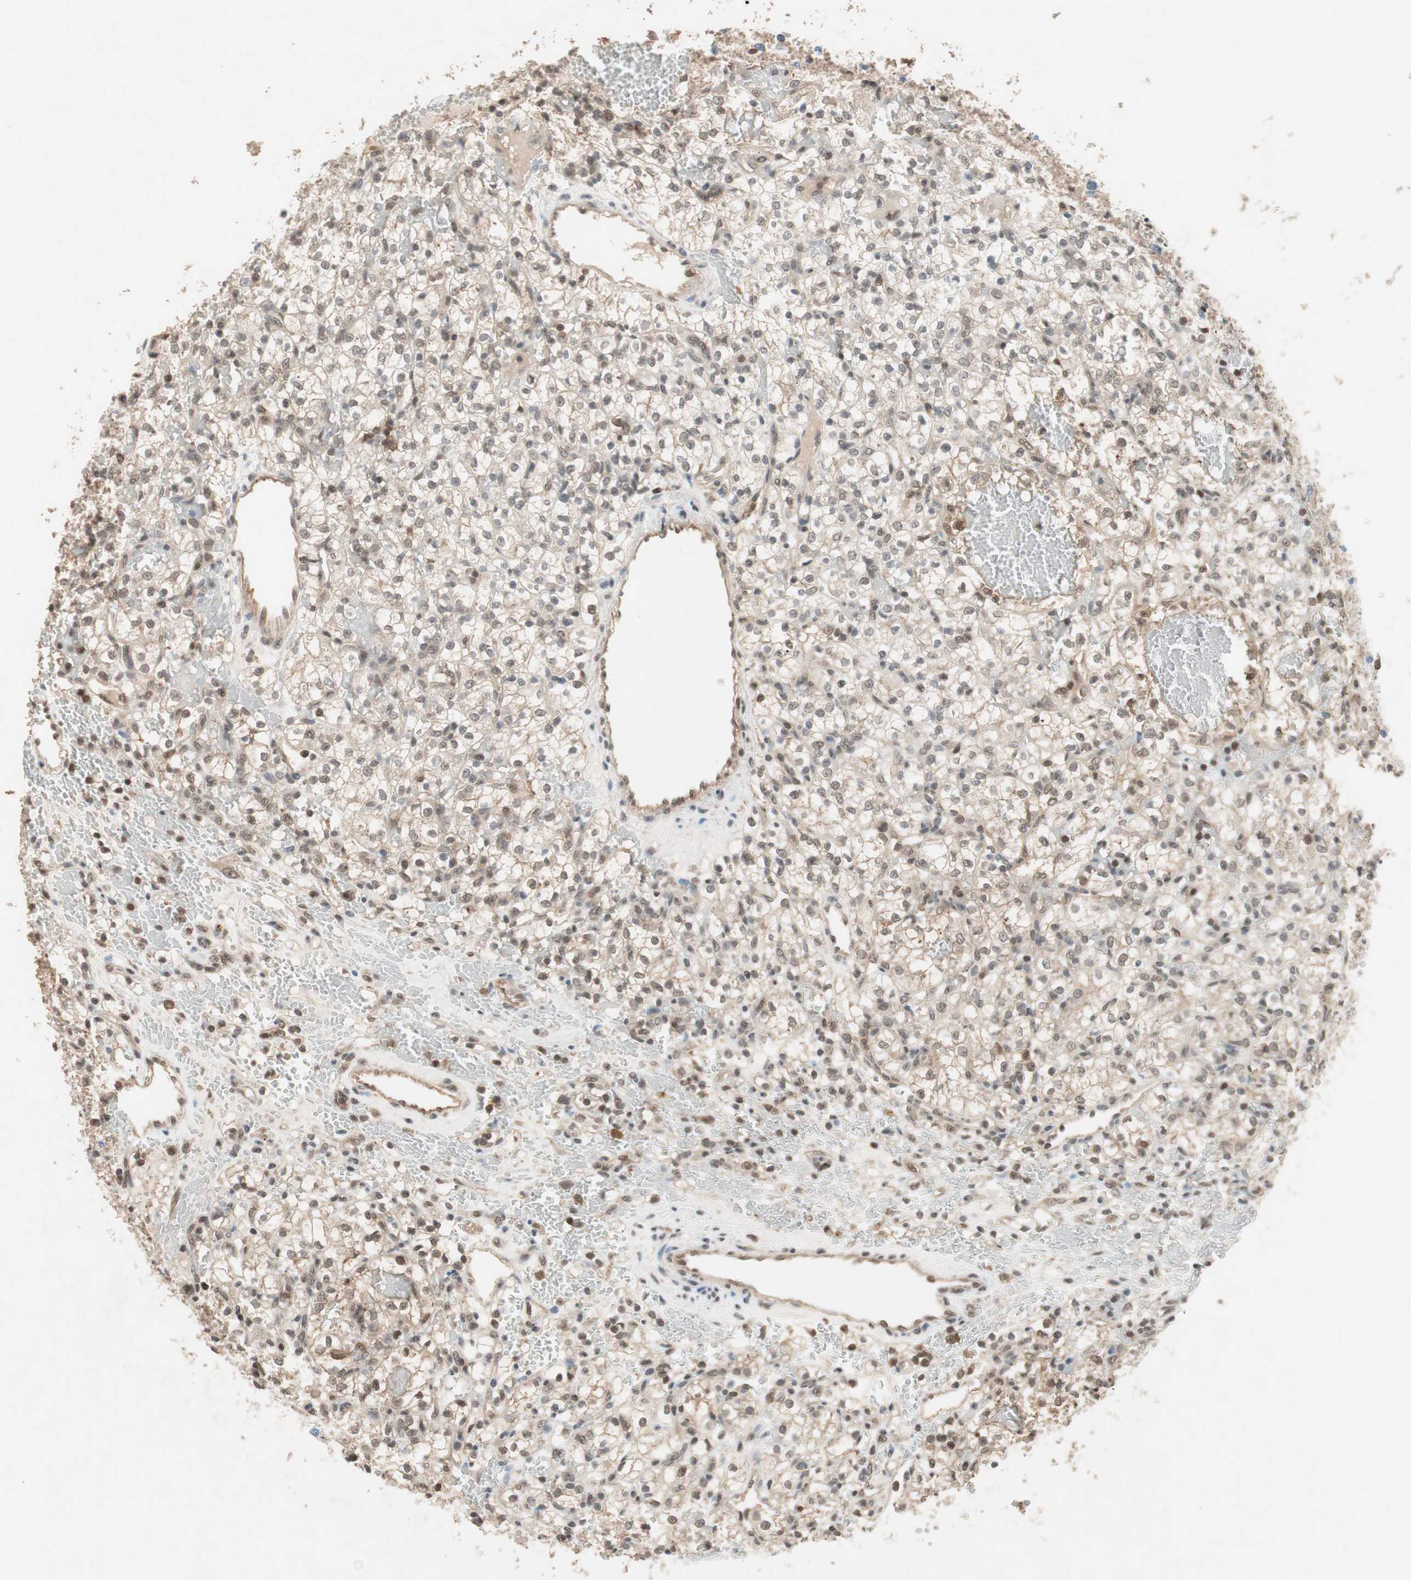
{"staining": {"intensity": "moderate", "quantity": ">75%", "location": "cytoplasmic/membranous,nuclear"}, "tissue": "renal cancer", "cell_type": "Tumor cells", "image_type": "cancer", "snomed": [{"axis": "morphology", "description": "Adenocarcinoma, NOS"}, {"axis": "topography", "description": "Kidney"}], "caption": "Protein staining displays moderate cytoplasmic/membranous and nuclear positivity in about >75% of tumor cells in adenocarcinoma (renal).", "gene": "GART", "patient": {"sex": "female", "age": 60}}